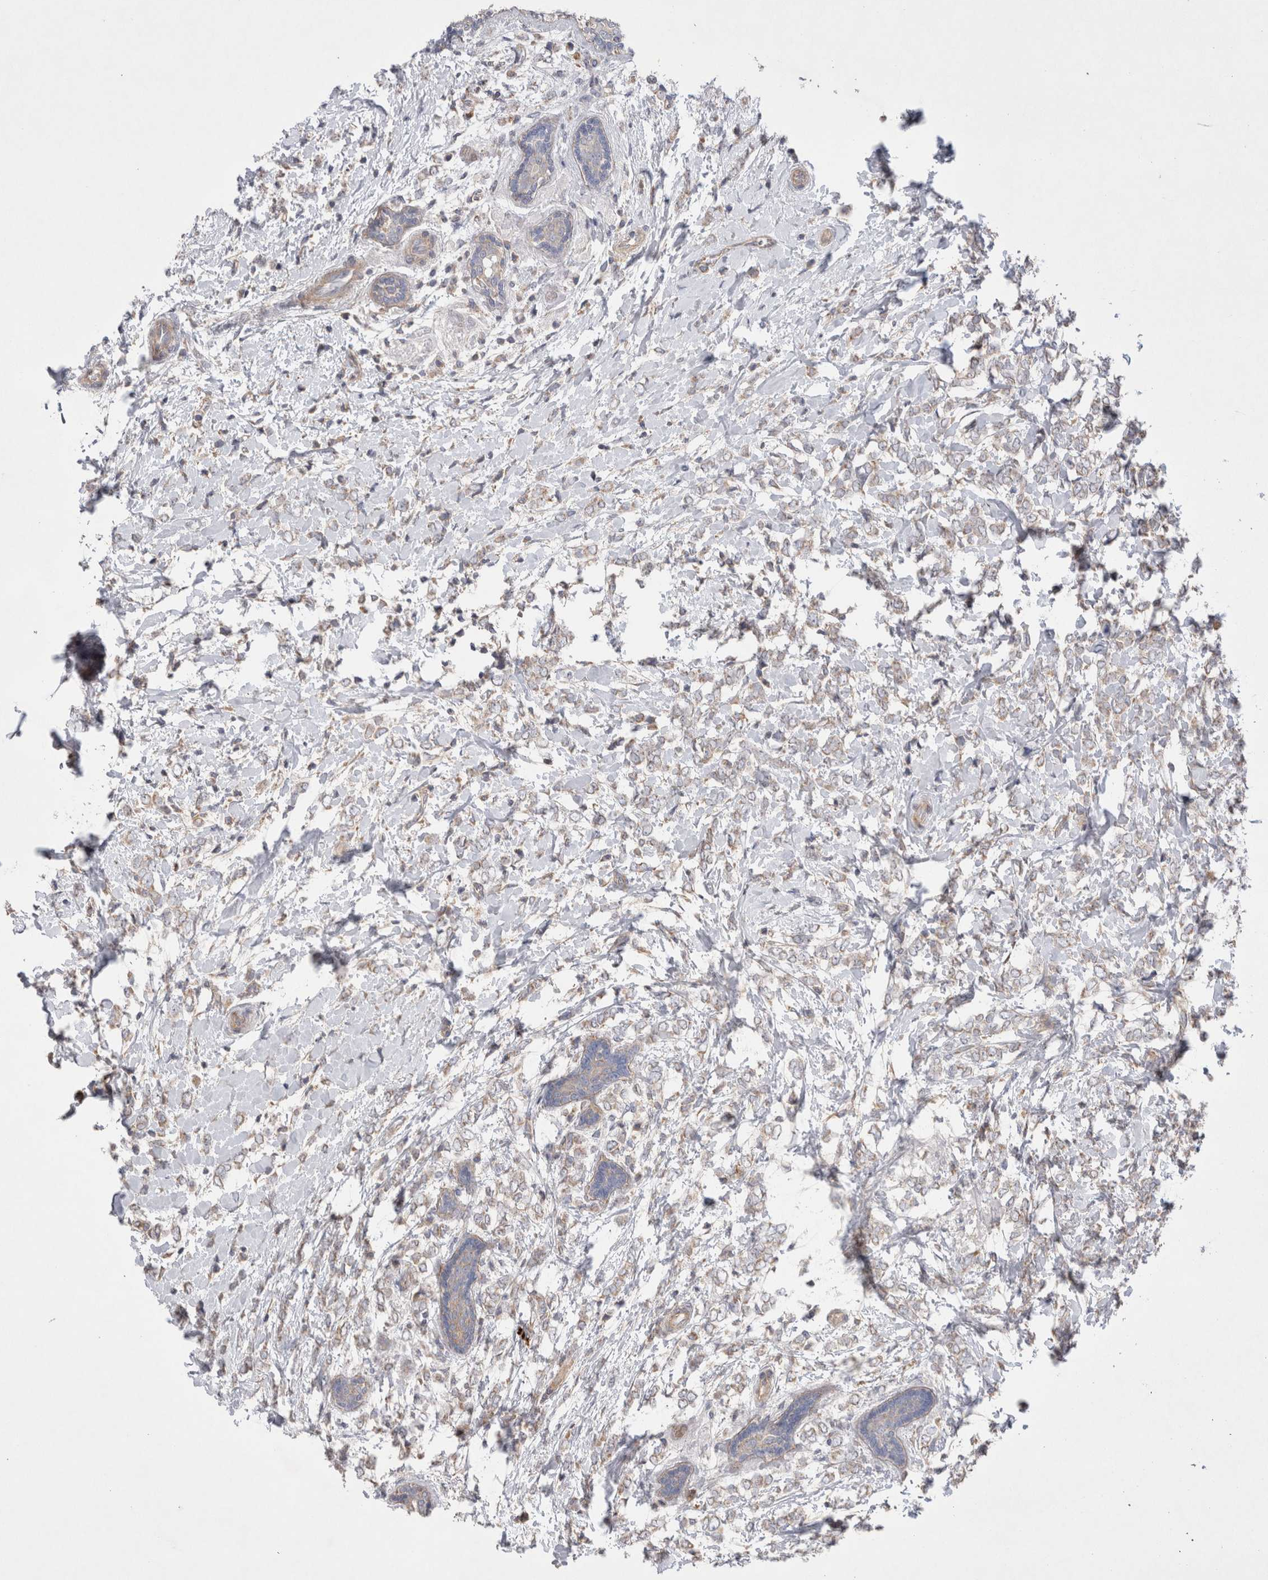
{"staining": {"intensity": "weak", "quantity": "<25%", "location": "cytoplasmic/membranous"}, "tissue": "breast cancer", "cell_type": "Tumor cells", "image_type": "cancer", "snomed": [{"axis": "morphology", "description": "Normal tissue, NOS"}, {"axis": "morphology", "description": "Lobular carcinoma"}, {"axis": "topography", "description": "Breast"}], "caption": "Human breast cancer stained for a protein using IHC reveals no staining in tumor cells.", "gene": "TBC1D16", "patient": {"sex": "female", "age": 47}}